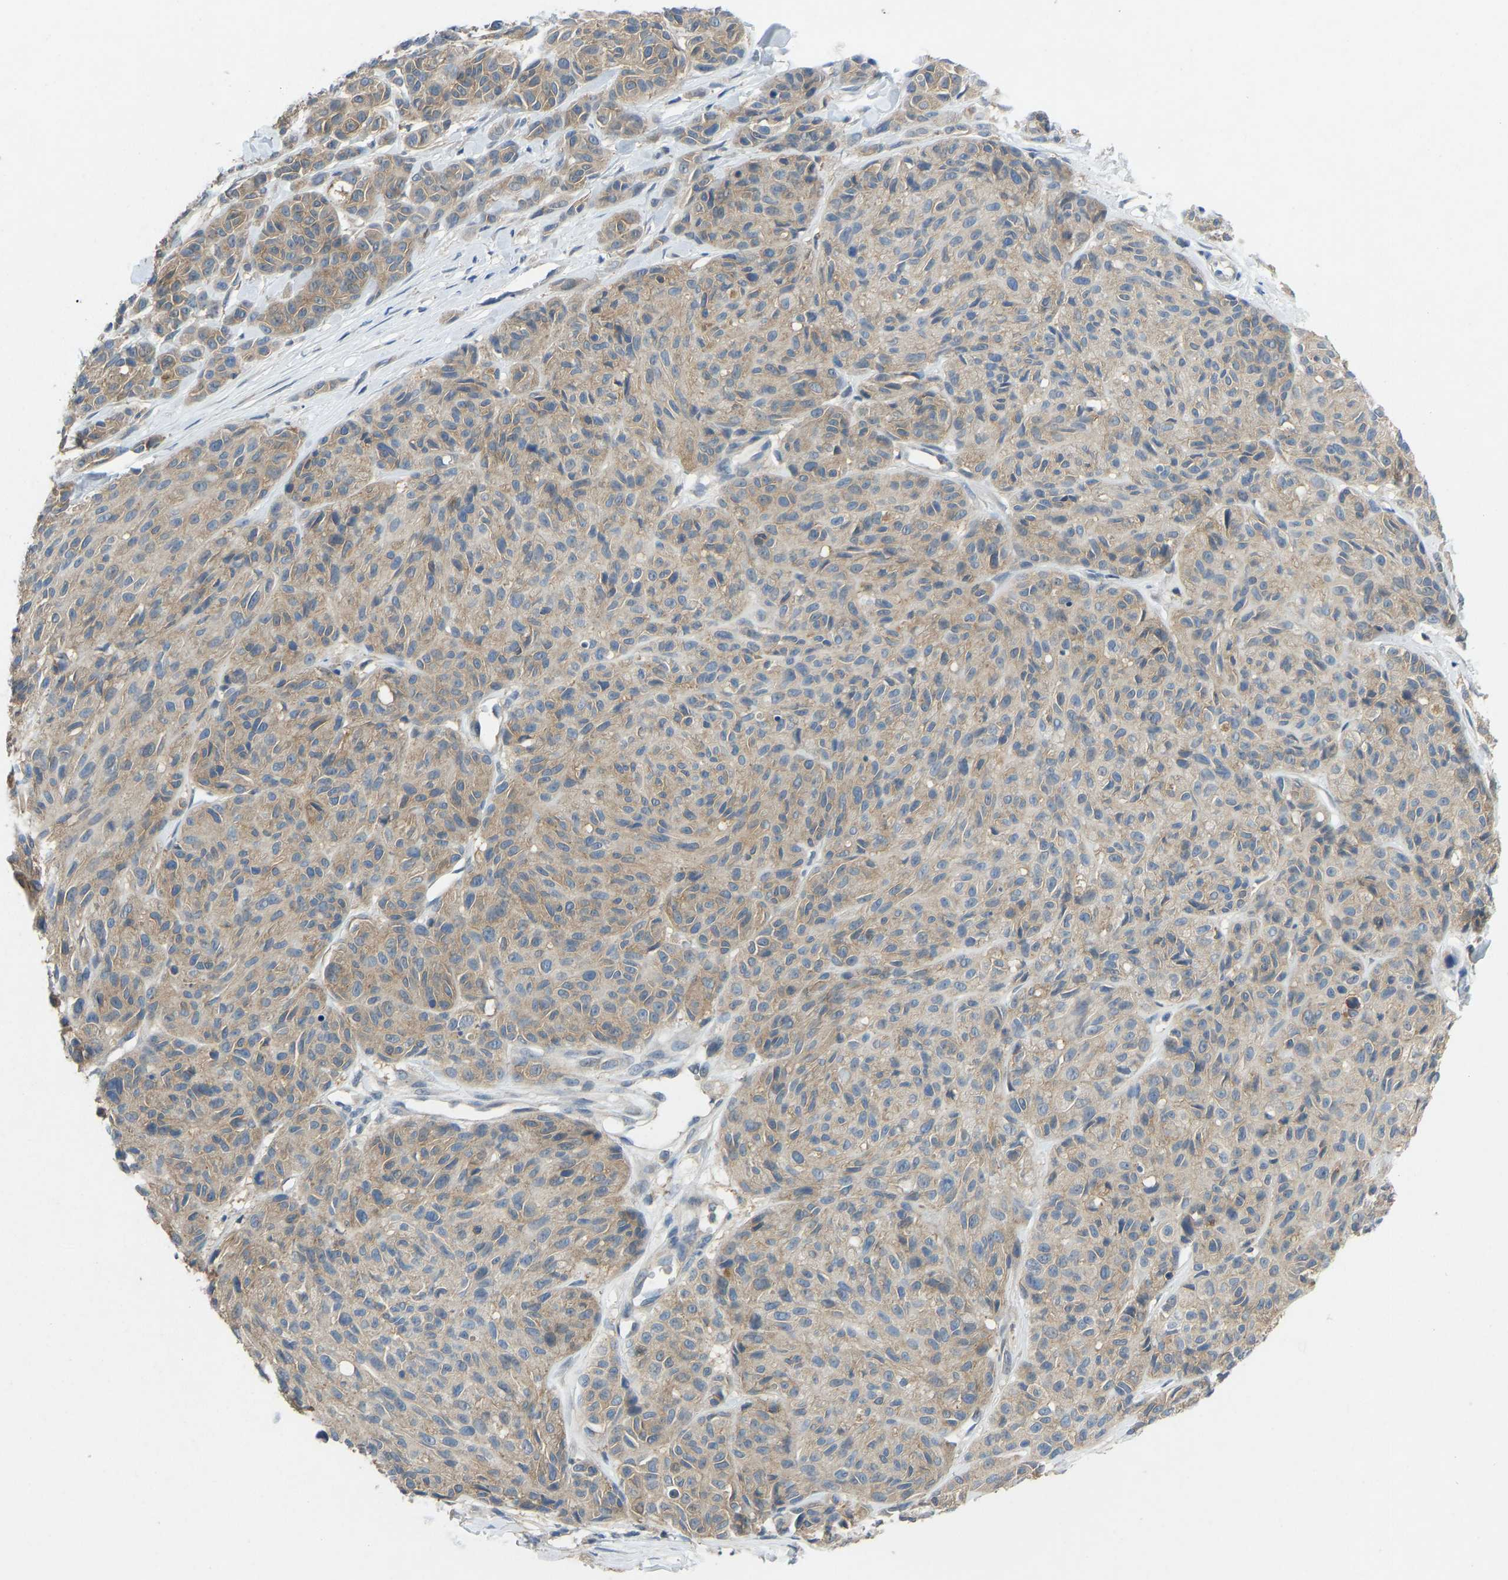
{"staining": {"intensity": "weak", "quantity": "25%-75%", "location": "cytoplasmic/membranous"}, "tissue": "melanoma", "cell_type": "Tumor cells", "image_type": "cancer", "snomed": [{"axis": "morphology", "description": "Malignant melanoma, NOS"}, {"axis": "topography", "description": "Skin"}], "caption": "Tumor cells exhibit low levels of weak cytoplasmic/membranous expression in about 25%-75% of cells in malignant melanoma. The staining is performed using DAB (3,3'-diaminobenzidine) brown chromogen to label protein expression. The nuclei are counter-stained blue using hematoxylin.", "gene": "NDRG3", "patient": {"sex": "male", "age": 62}}